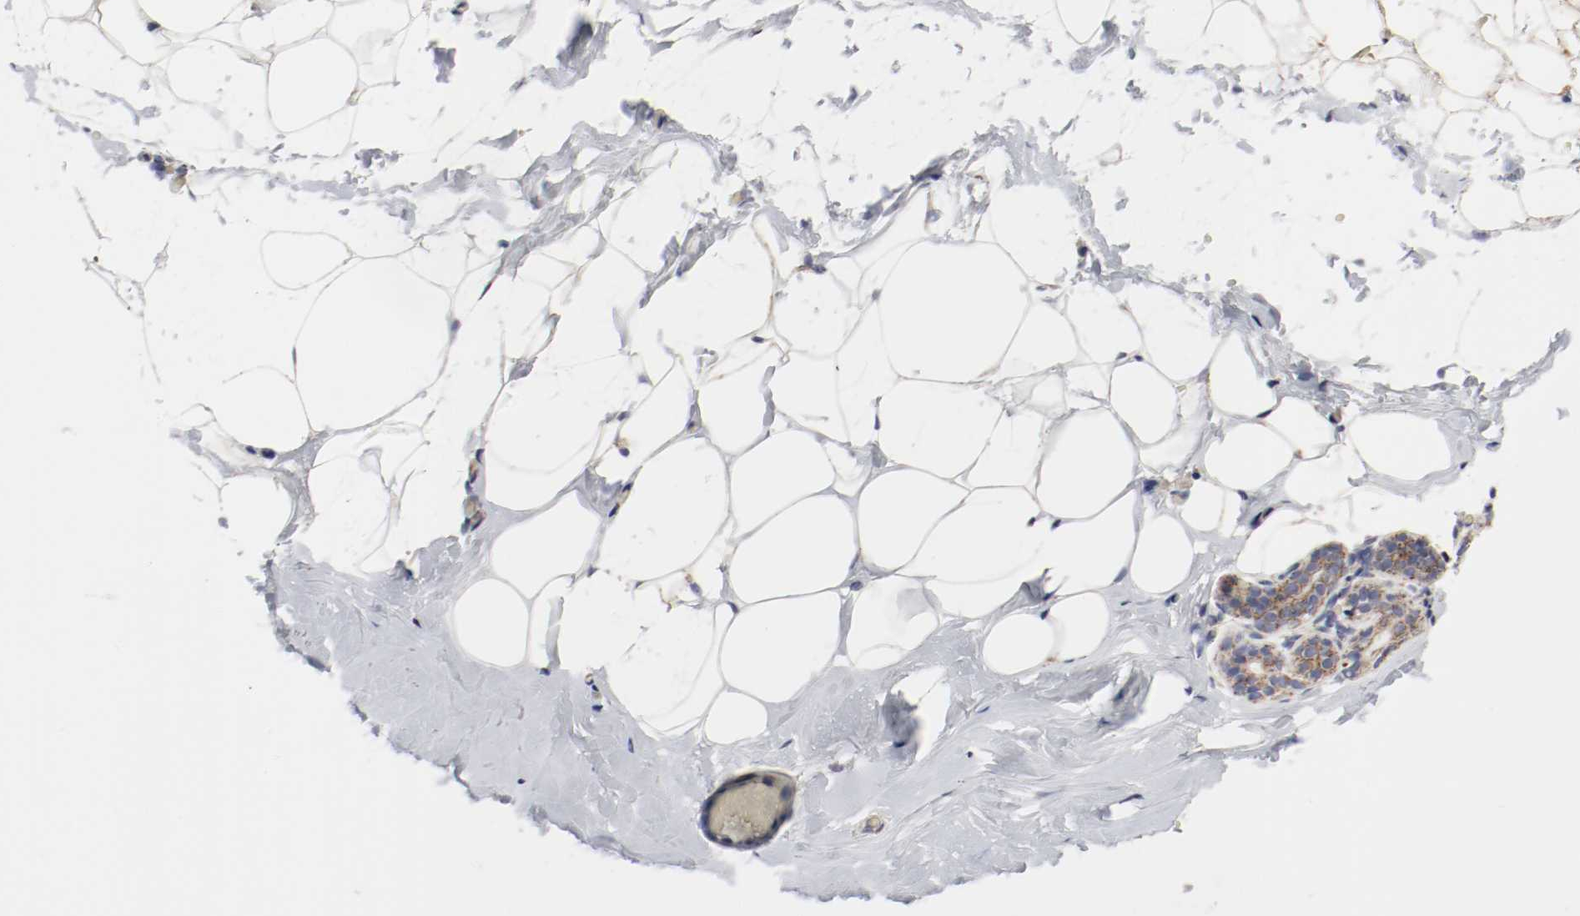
{"staining": {"intensity": "weak", "quantity": "<25%", "location": "cytoplasmic/membranous"}, "tissue": "breast", "cell_type": "Adipocytes", "image_type": "normal", "snomed": [{"axis": "morphology", "description": "Normal tissue, NOS"}, {"axis": "topography", "description": "Breast"}], "caption": "This is a photomicrograph of immunohistochemistry (IHC) staining of benign breast, which shows no expression in adipocytes. (DAB immunohistochemistry with hematoxylin counter stain).", "gene": "AFG3L2", "patient": {"sex": "female", "age": 75}}